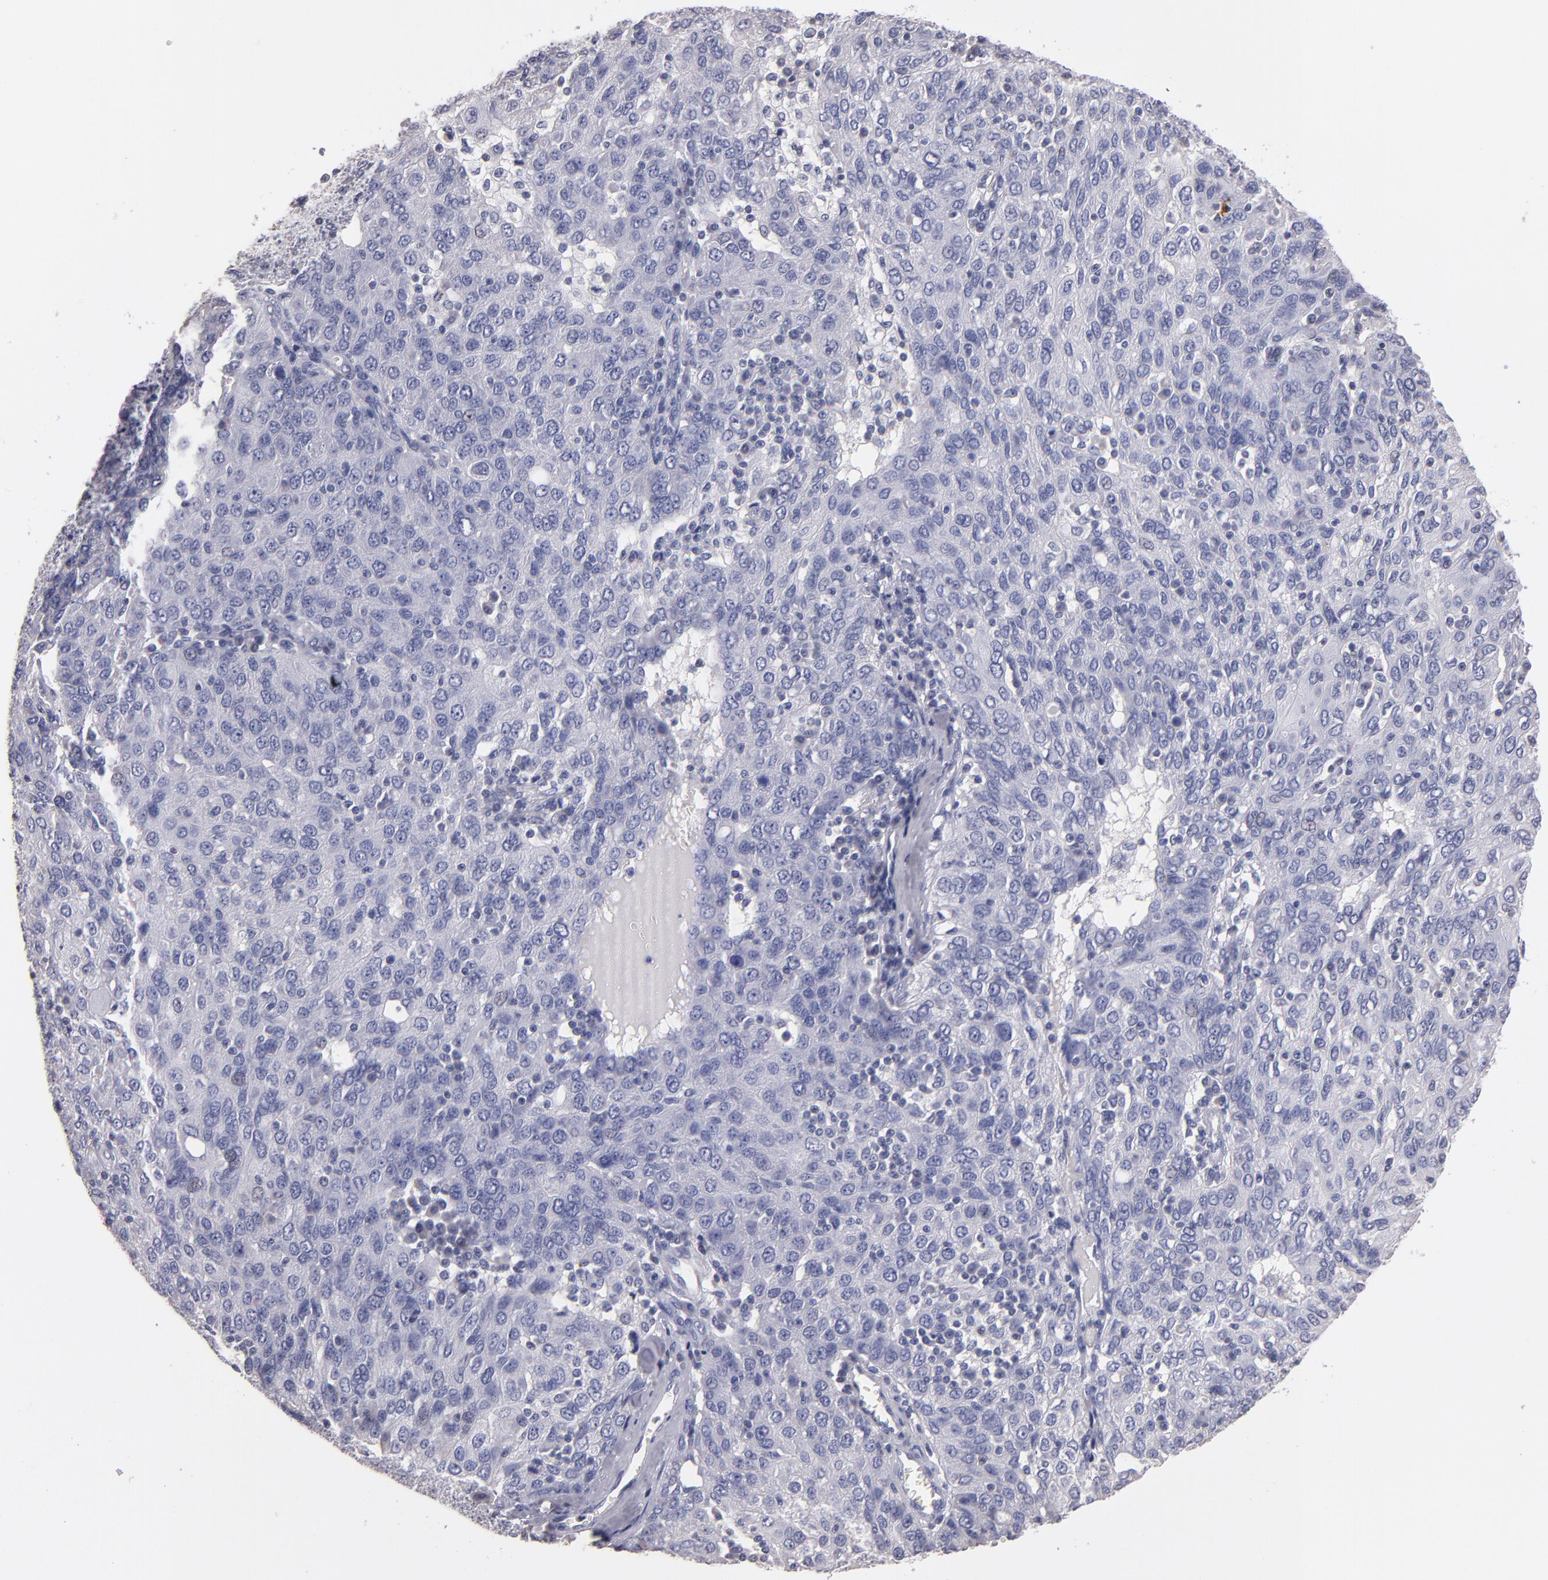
{"staining": {"intensity": "negative", "quantity": "none", "location": "none"}, "tissue": "ovarian cancer", "cell_type": "Tumor cells", "image_type": "cancer", "snomed": [{"axis": "morphology", "description": "Carcinoma, endometroid"}, {"axis": "topography", "description": "Ovary"}], "caption": "Tumor cells are negative for brown protein staining in endometroid carcinoma (ovarian).", "gene": "SOX10", "patient": {"sex": "female", "age": 50}}